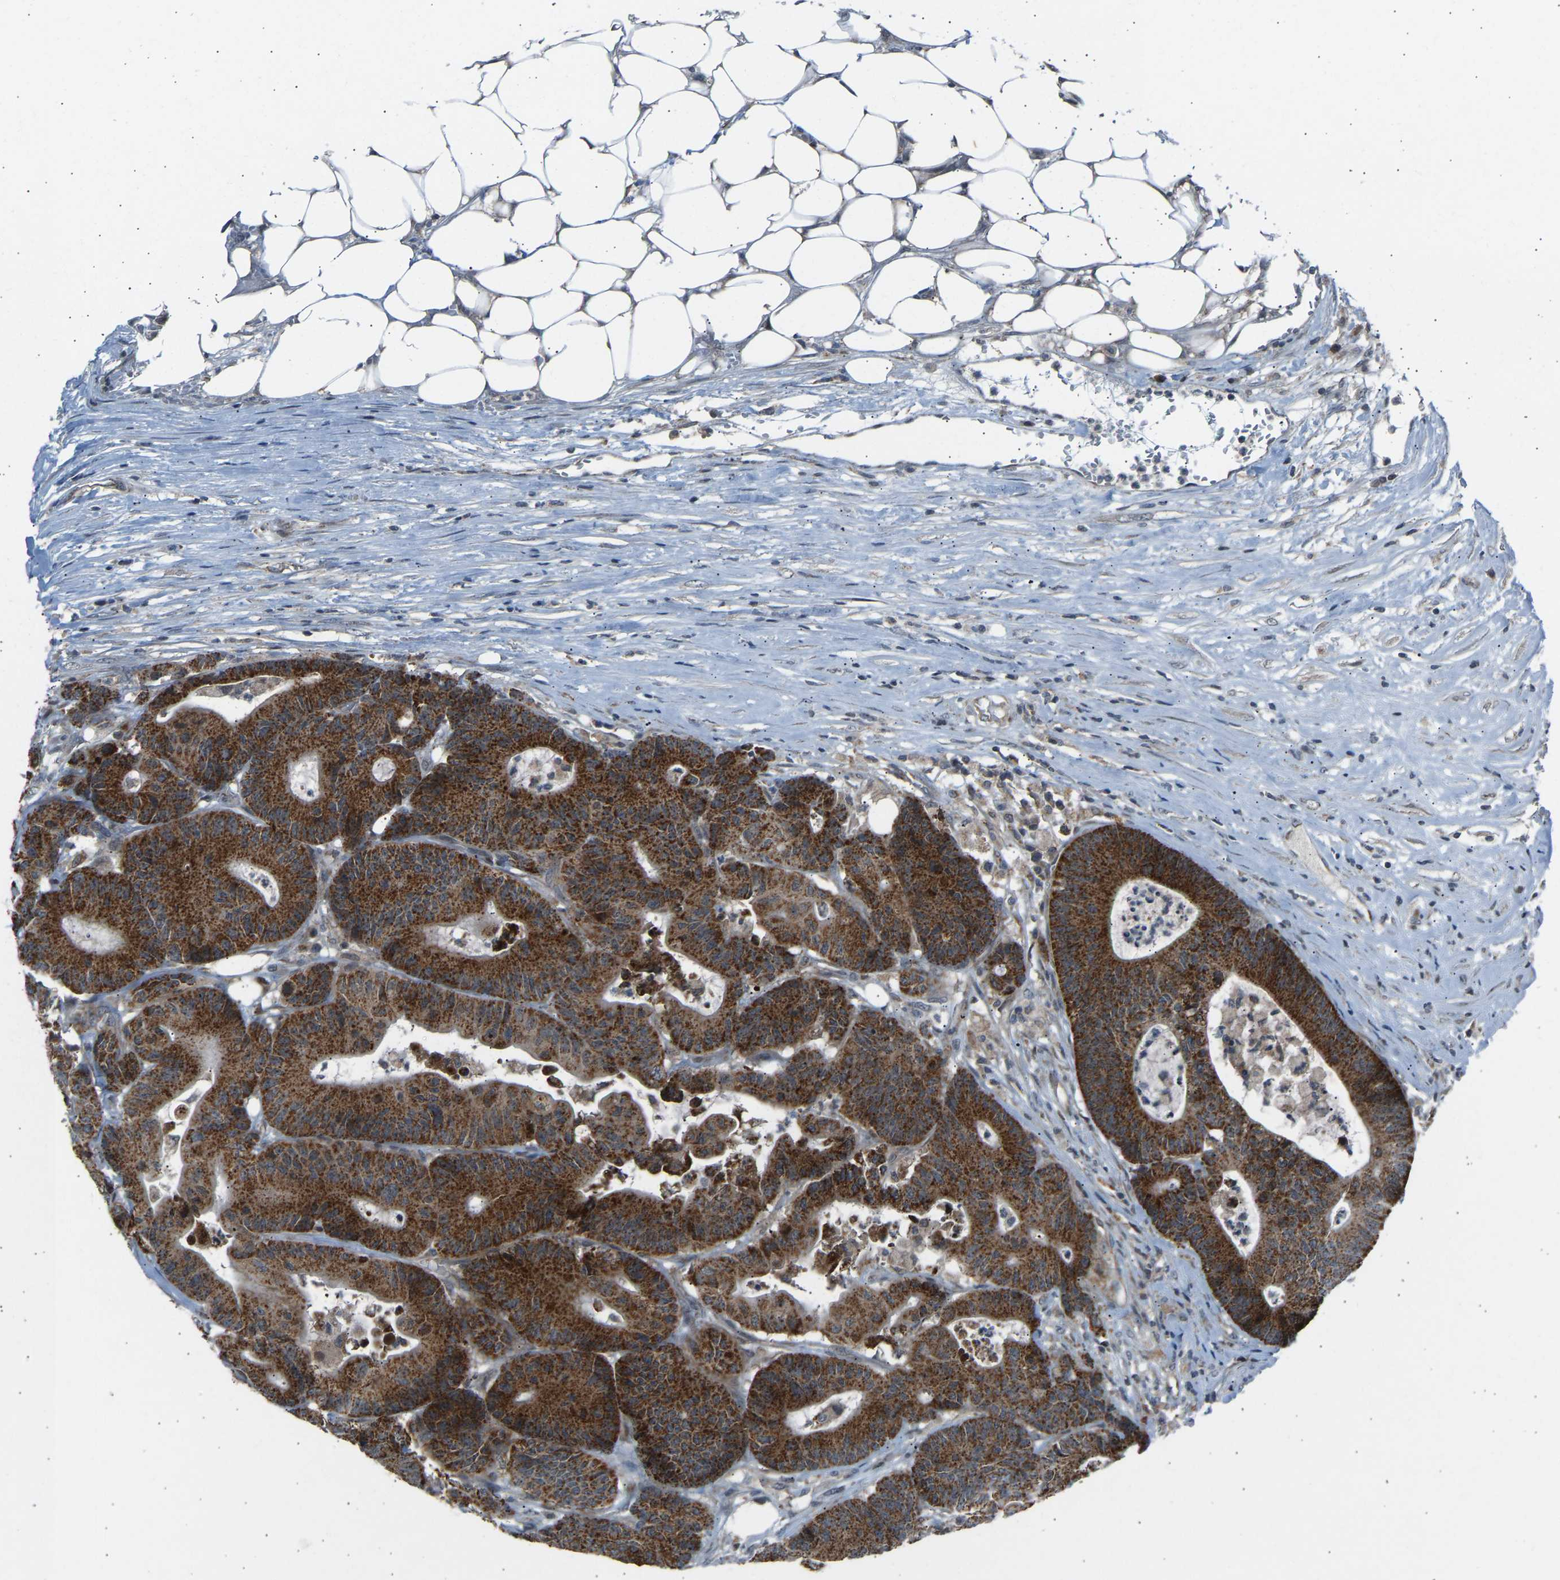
{"staining": {"intensity": "strong", "quantity": ">75%", "location": "cytoplasmic/membranous"}, "tissue": "colorectal cancer", "cell_type": "Tumor cells", "image_type": "cancer", "snomed": [{"axis": "morphology", "description": "Adenocarcinoma, NOS"}, {"axis": "topography", "description": "Colon"}], "caption": "About >75% of tumor cells in colorectal cancer display strong cytoplasmic/membranous protein positivity as visualized by brown immunohistochemical staining.", "gene": "SLIRP", "patient": {"sex": "female", "age": 84}}